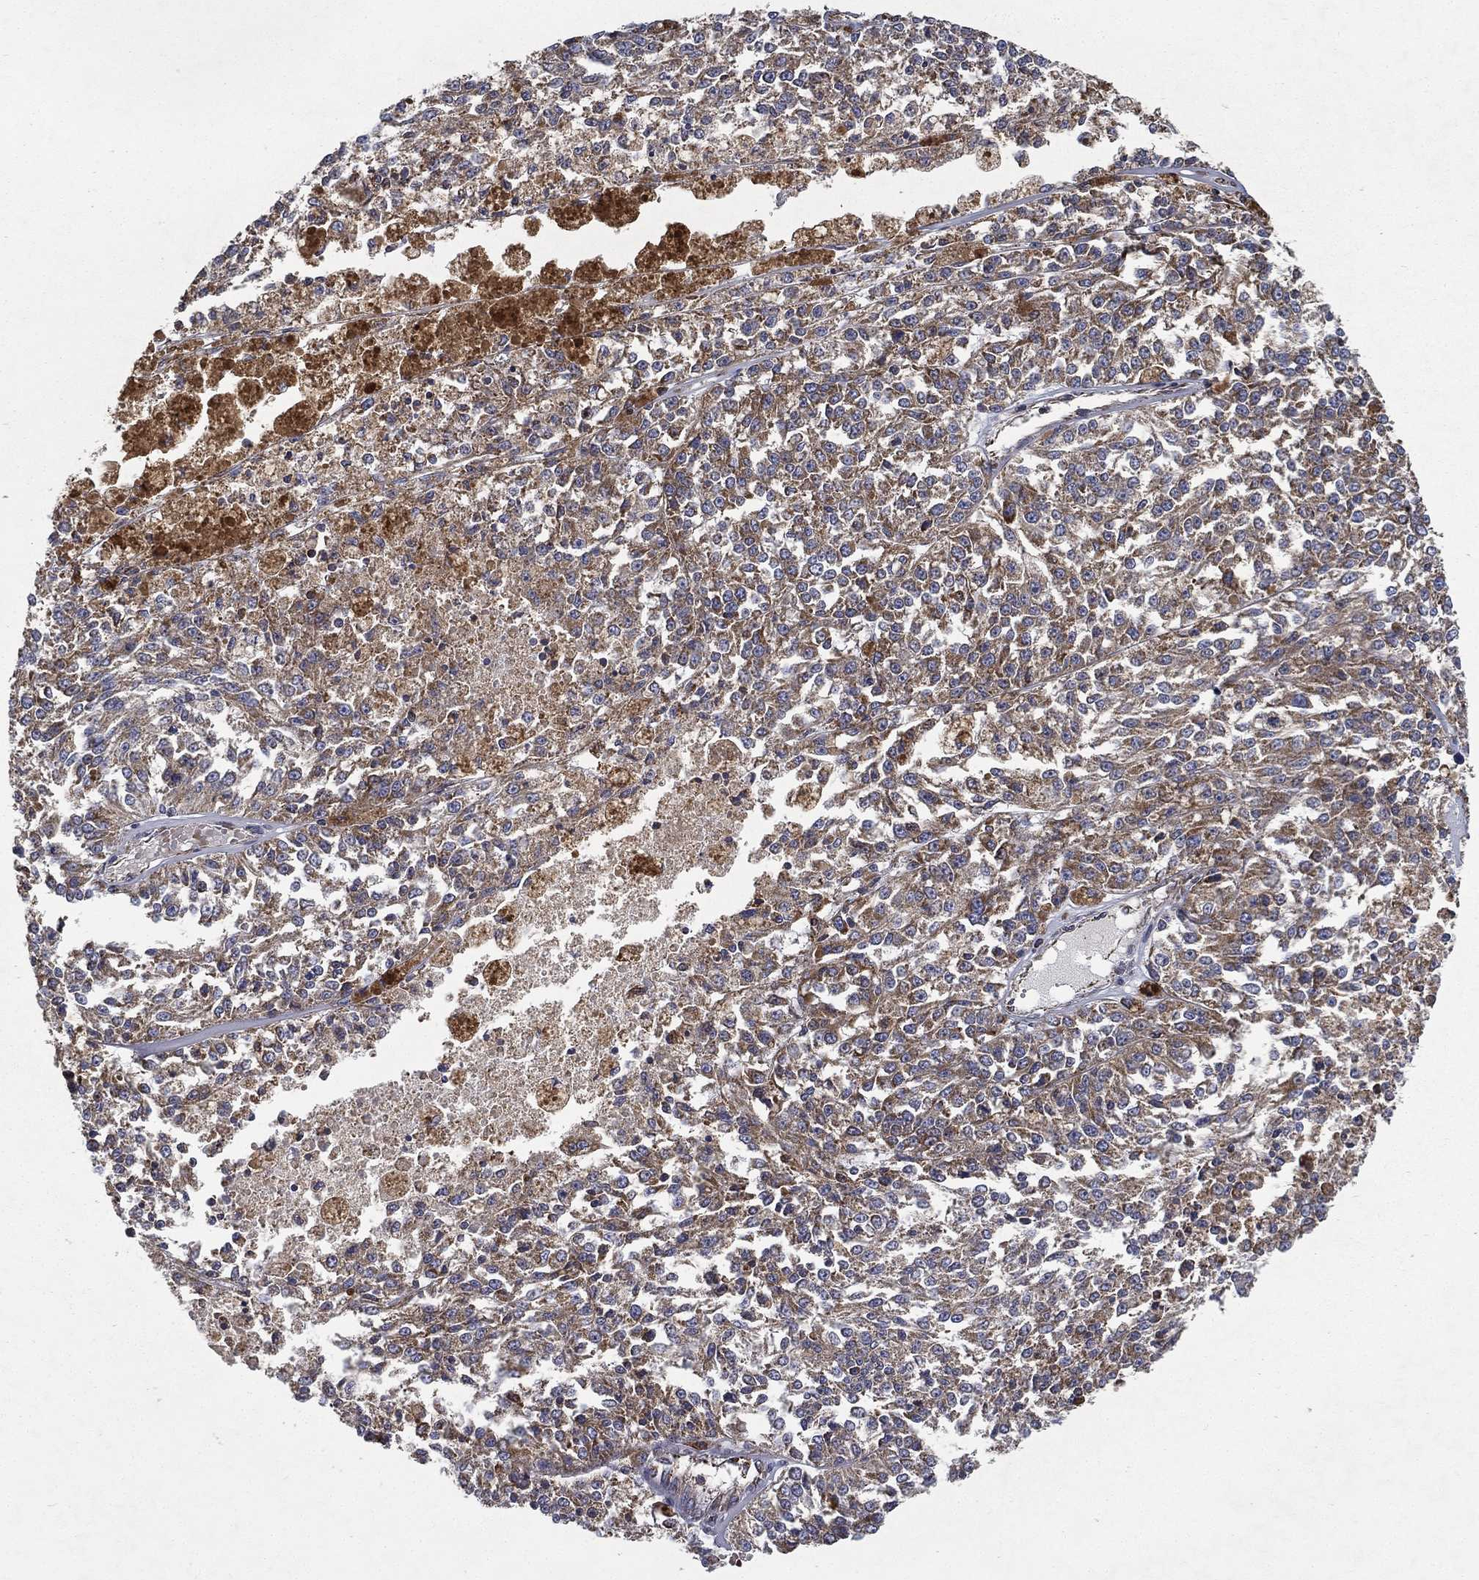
{"staining": {"intensity": "weak", "quantity": "25%-75%", "location": "cytoplasmic/membranous"}, "tissue": "melanoma", "cell_type": "Tumor cells", "image_type": "cancer", "snomed": [{"axis": "morphology", "description": "Malignant melanoma, Metastatic site"}, {"axis": "topography", "description": "Lymph node"}], "caption": "Immunohistochemistry (IHC) histopathology image of human melanoma stained for a protein (brown), which demonstrates low levels of weak cytoplasmic/membranous expression in approximately 25%-75% of tumor cells.", "gene": "MT-CYB", "patient": {"sex": "female", "age": 64}}